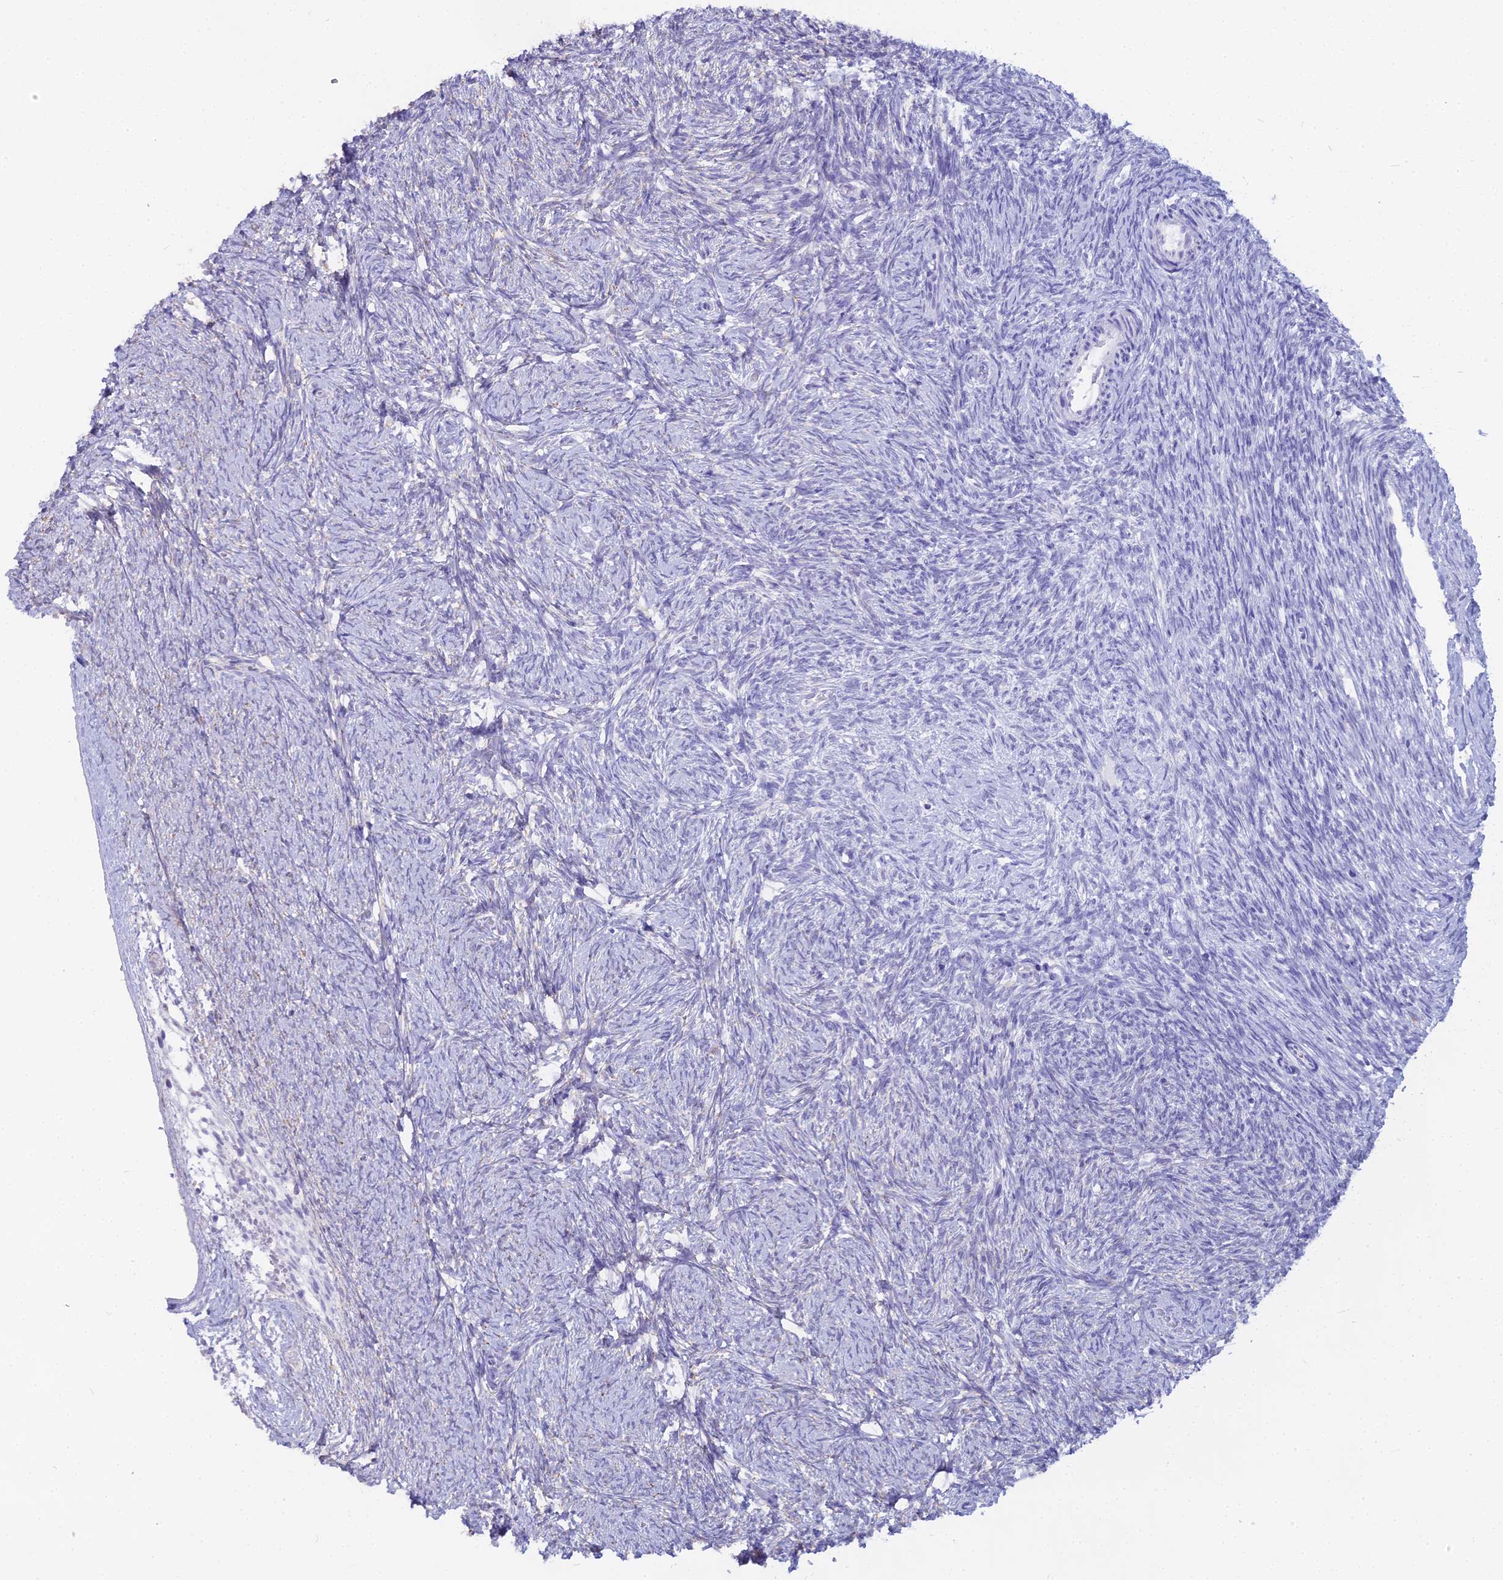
{"staining": {"intensity": "negative", "quantity": "none", "location": "none"}, "tissue": "ovary", "cell_type": "Follicle cells", "image_type": "normal", "snomed": [{"axis": "morphology", "description": "Normal tissue, NOS"}, {"axis": "topography", "description": "Ovary"}], "caption": "This is a image of immunohistochemistry (IHC) staining of benign ovary, which shows no expression in follicle cells. (DAB immunohistochemistry with hematoxylin counter stain).", "gene": "CGB1", "patient": {"sex": "female", "age": 44}}